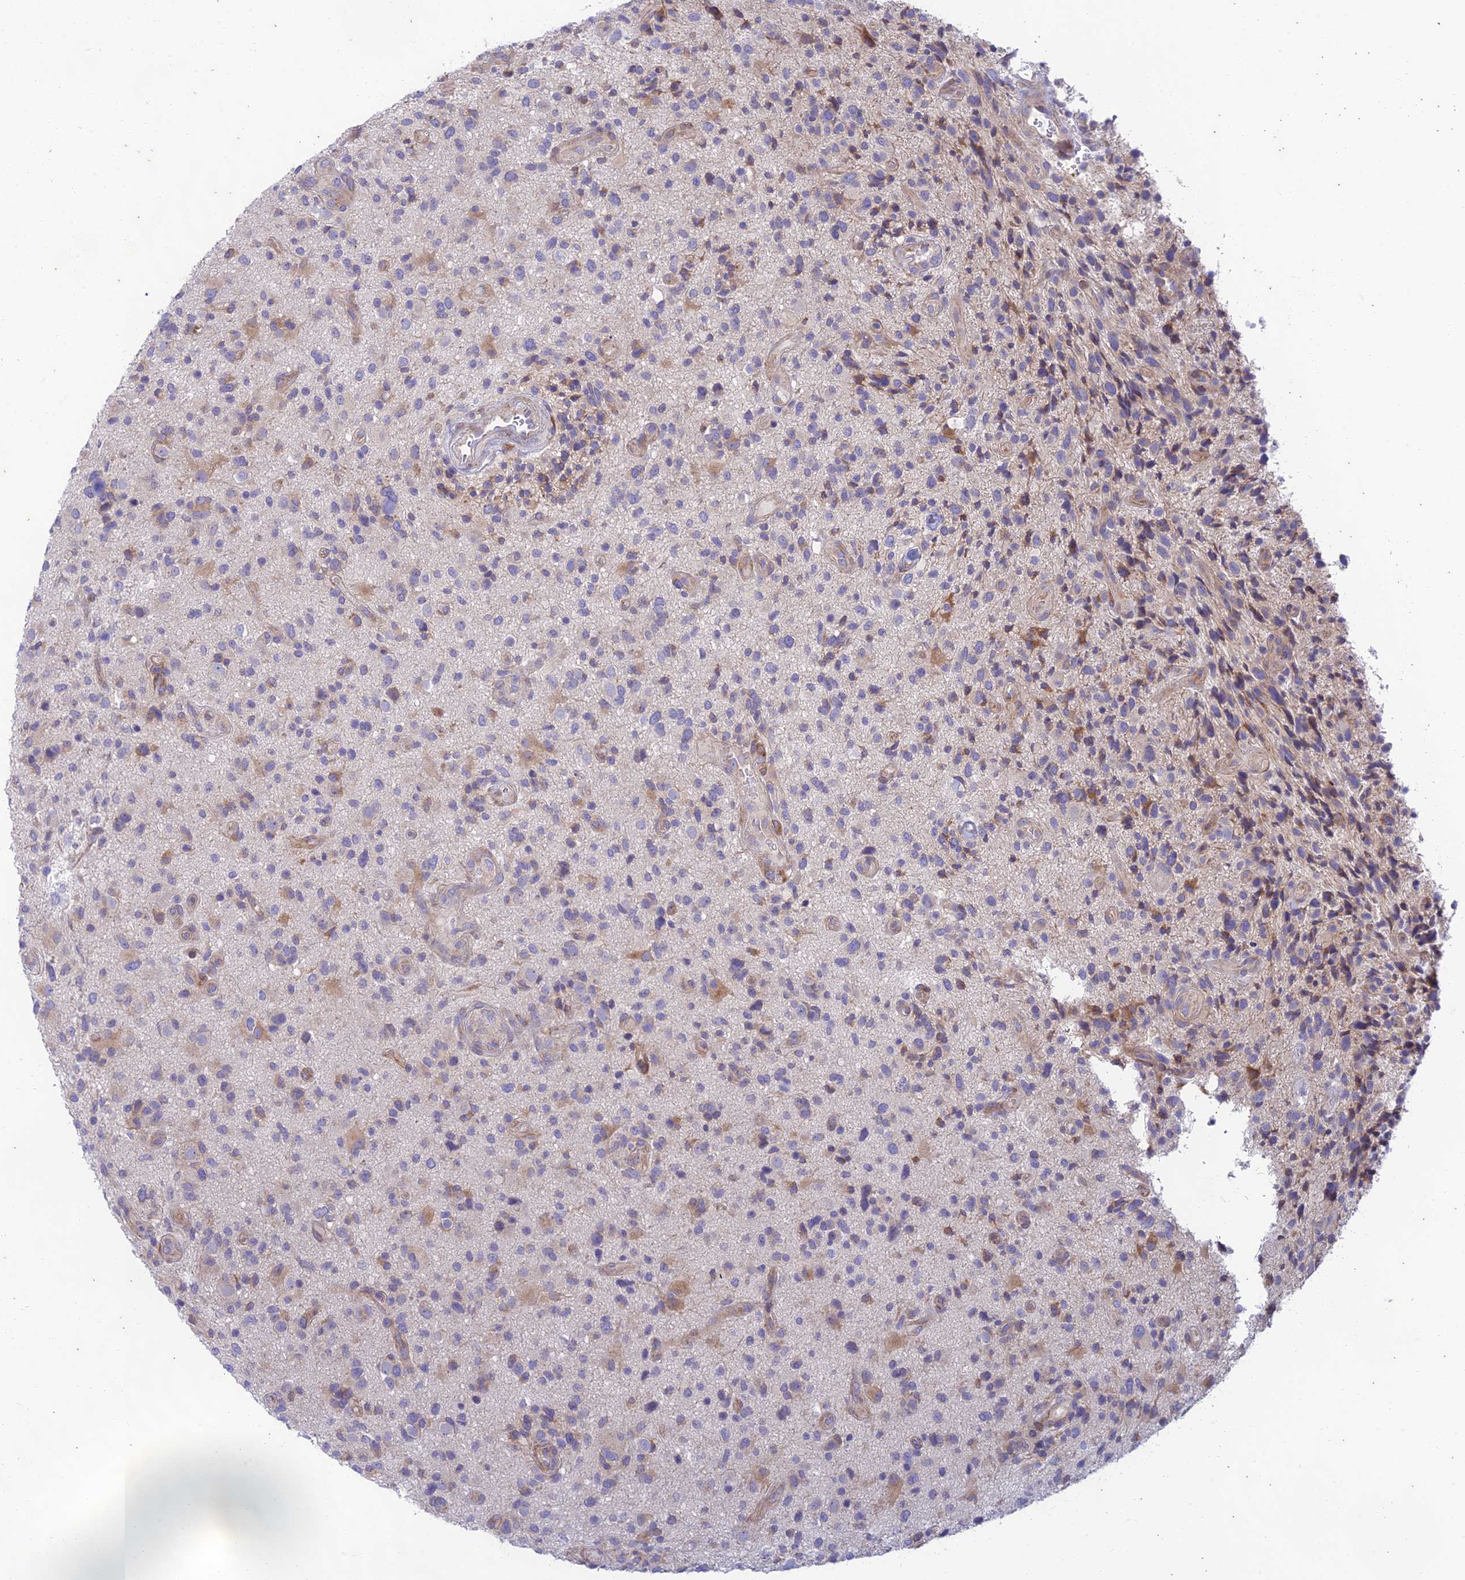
{"staining": {"intensity": "weak", "quantity": "<25%", "location": "cytoplasmic/membranous"}, "tissue": "glioma", "cell_type": "Tumor cells", "image_type": "cancer", "snomed": [{"axis": "morphology", "description": "Glioma, malignant, High grade"}, {"axis": "topography", "description": "Brain"}], "caption": "This is an immunohistochemistry photomicrograph of glioma. There is no staining in tumor cells.", "gene": "PTCD2", "patient": {"sex": "male", "age": 47}}